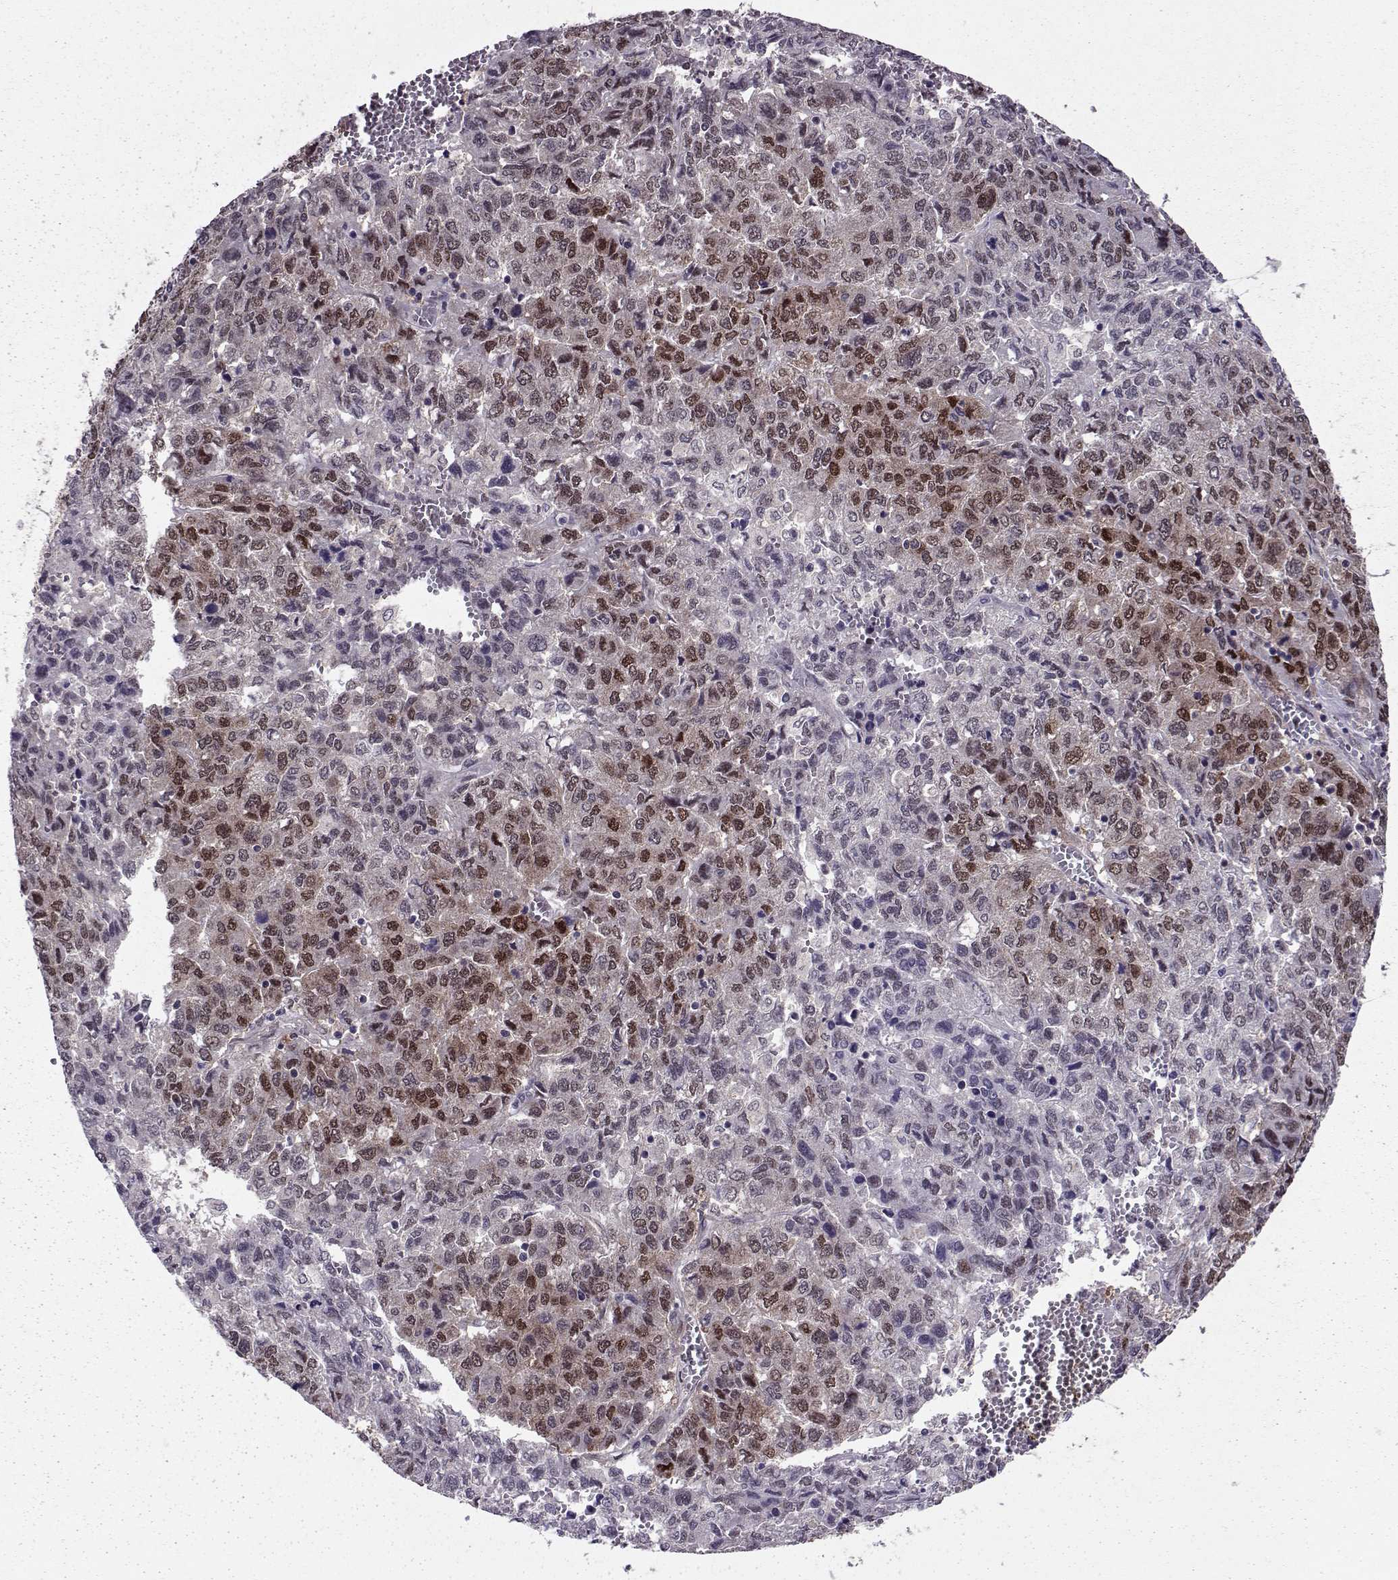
{"staining": {"intensity": "strong", "quantity": ">75%", "location": "cytoplasmic/membranous,nuclear"}, "tissue": "liver cancer", "cell_type": "Tumor cells", "image_type": "cancer", "snomed": [{"axis": "morphology", "description": "Carcinoma, Hepatocellular, NOS"}, {"axis": "topography", "description": "Liver"}], "caption": "A high amount of strong cytoplasmic/membranous and nuclear staining is seen in about >75% of tumor cells in liver cancer (hepatocellular carcinoma) tissue.", "gene": "CDK4", "patient": {"sex": "male", "age": 69}}